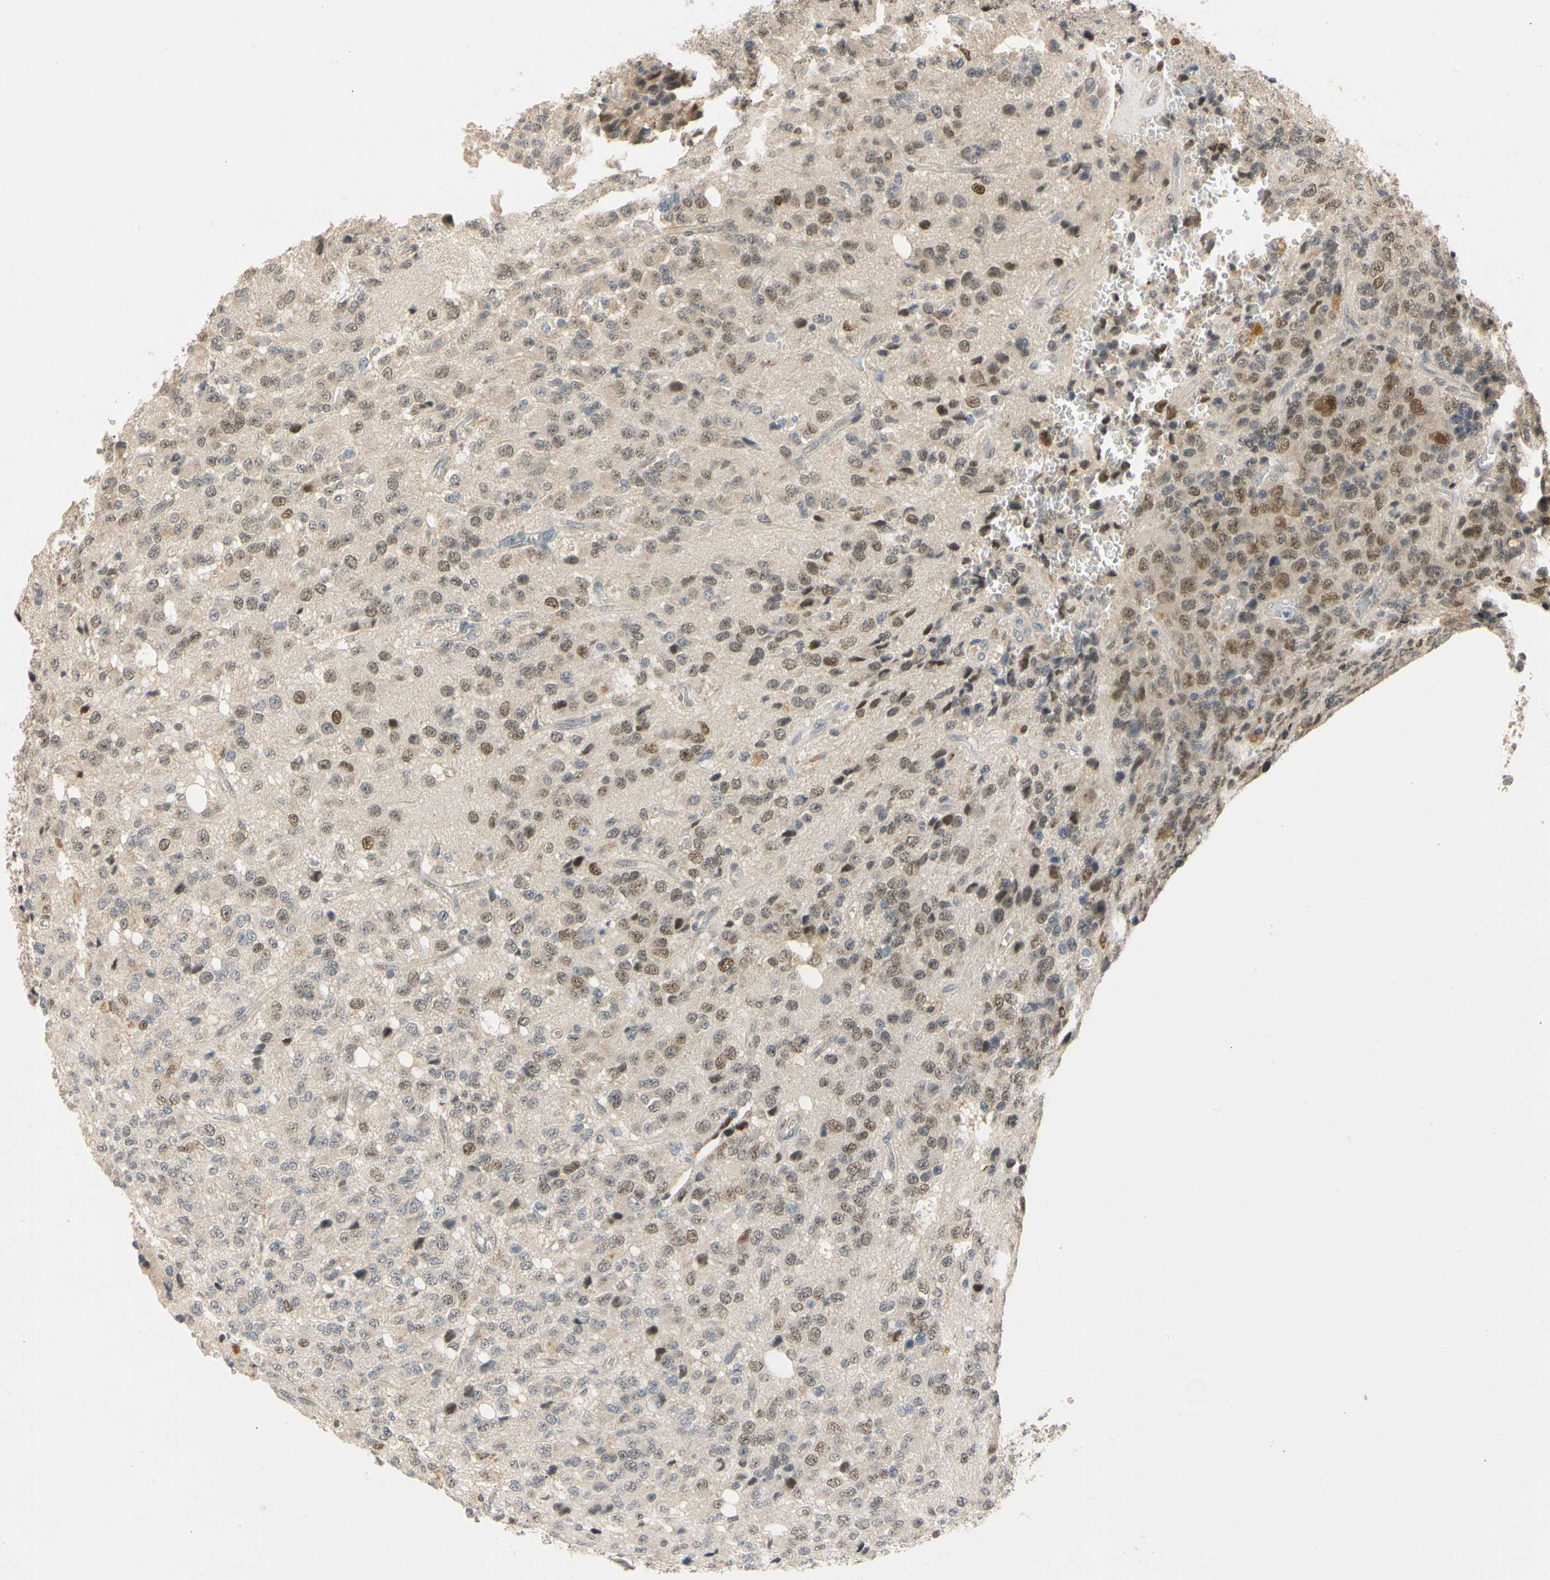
{"staining": {"intensity": "moderate", "quantity": "25%-75%", "location": "nuclear"}, "tissue": "glioma", "cell_type": "Tumor cells", "image_type": "cancer", "snomed": [{"axis": "morphology", "description": "Glioma, malignant, High grade"}, {"axis": "topography", "description": "pancreas cauda"}], "caption": "Tumor cells demonstrate moderate nuclear staining in approximately 25%-75% of cells in glioma. (DAB (3,3'-diaminobenzidine) IHC, brown staining for protein, blue staining for nuclei).", "gene": "RIOX2", "patient": {"sex": "male", "age": 60}}